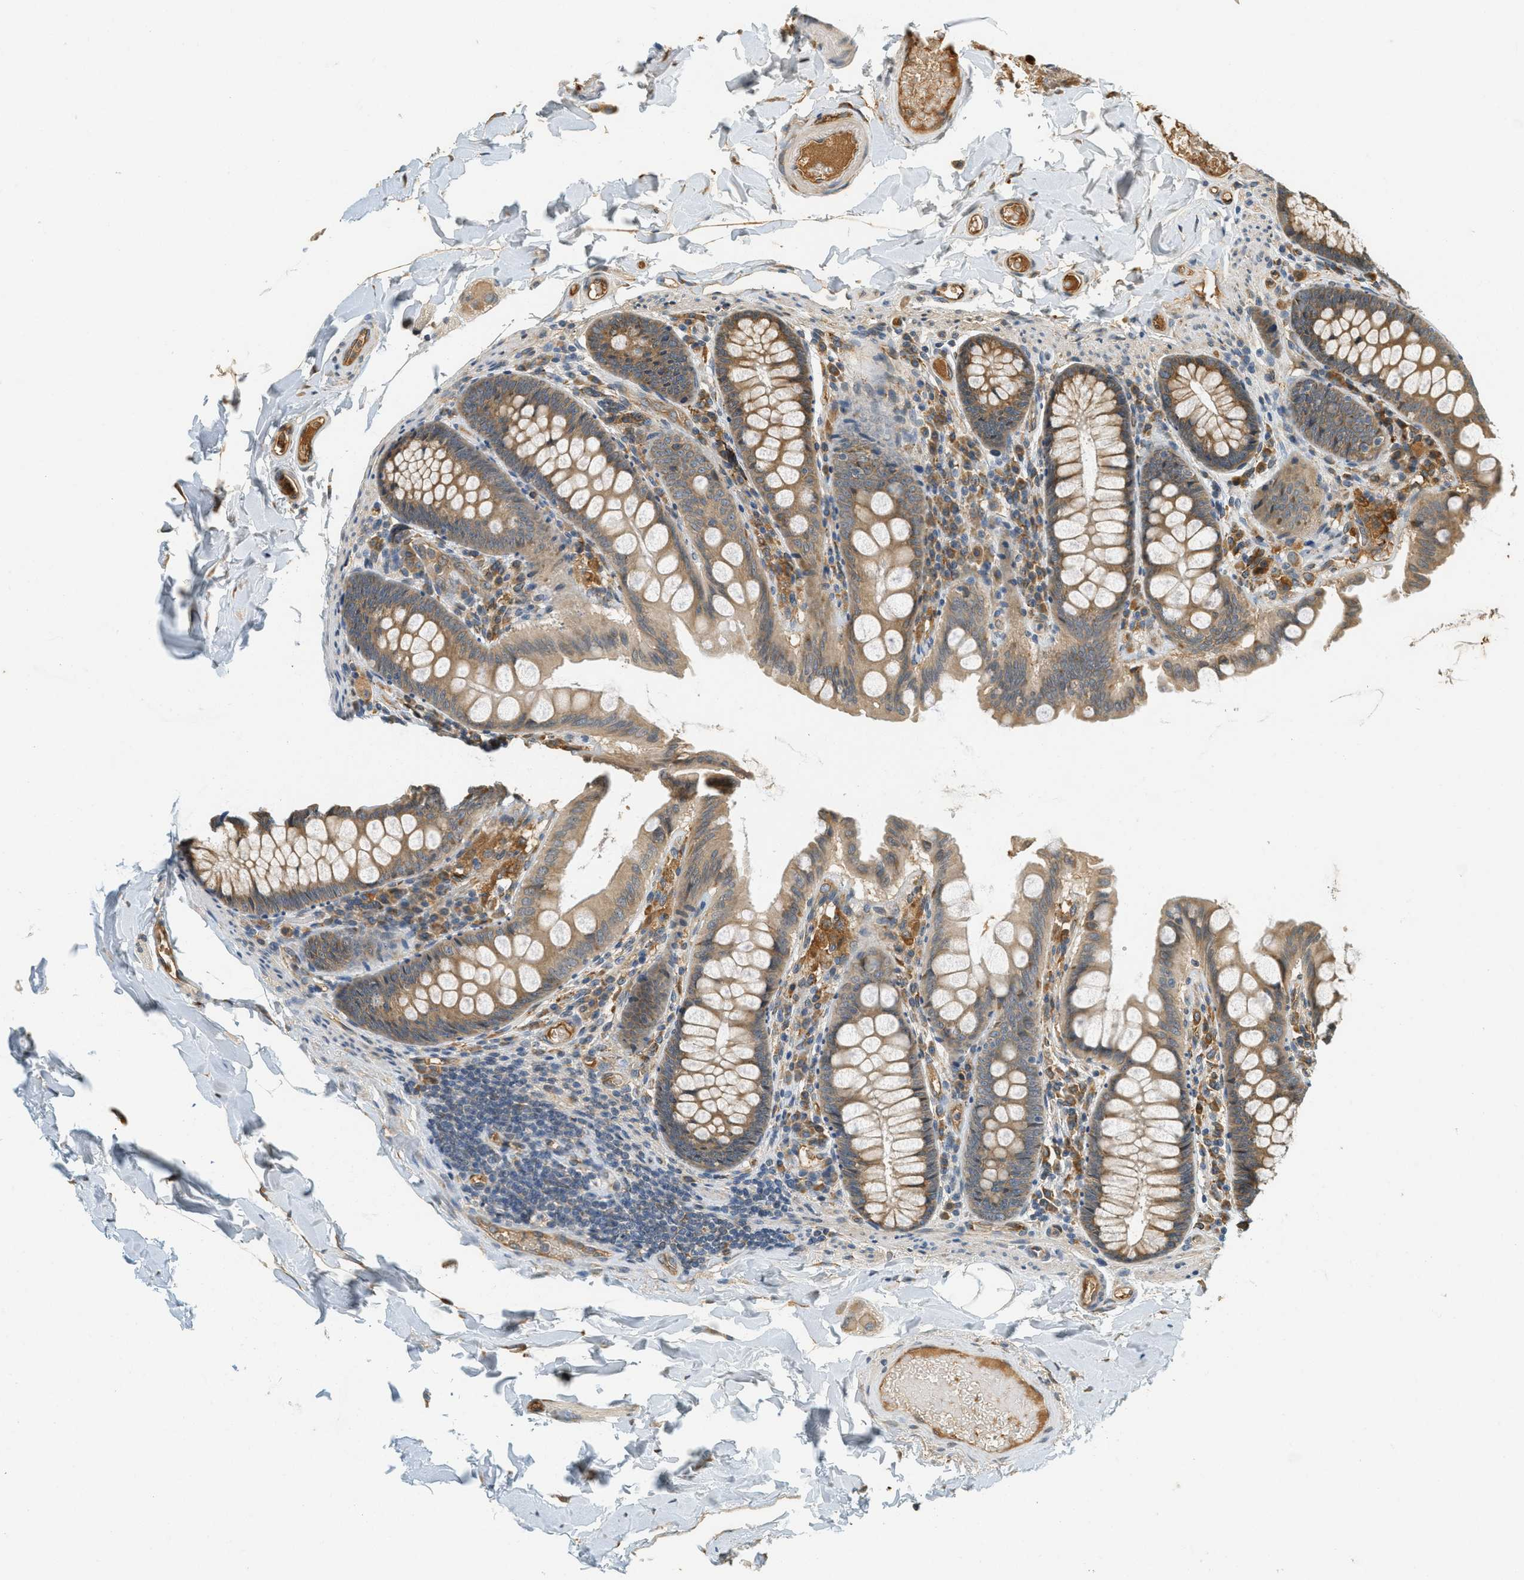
{"staining": {"intensity": "moderate", "quantity": ">75%", "location": "cytoplasmic/membranous"}, "tissue": "colon", "cell_type": "Endothelial cells", "image_type": "normal", "snomed": [{"axis": "morphology", "description": "Normal tissue, NOS"}, {"axis": "topography", "description": "Colon"}], "caption": "Immunohistochemistry (IHC) micrograph of normal colon: colon stained using immunohistochemistry reveals medium levels of moderate protein expression localized specifically in the cytoplasmic/membranous of endothelial cells, appearing as a cytoplasmic/membranous brown color.", "gene": "PDK1", "patient": {"sex": "female", "age": 61}}